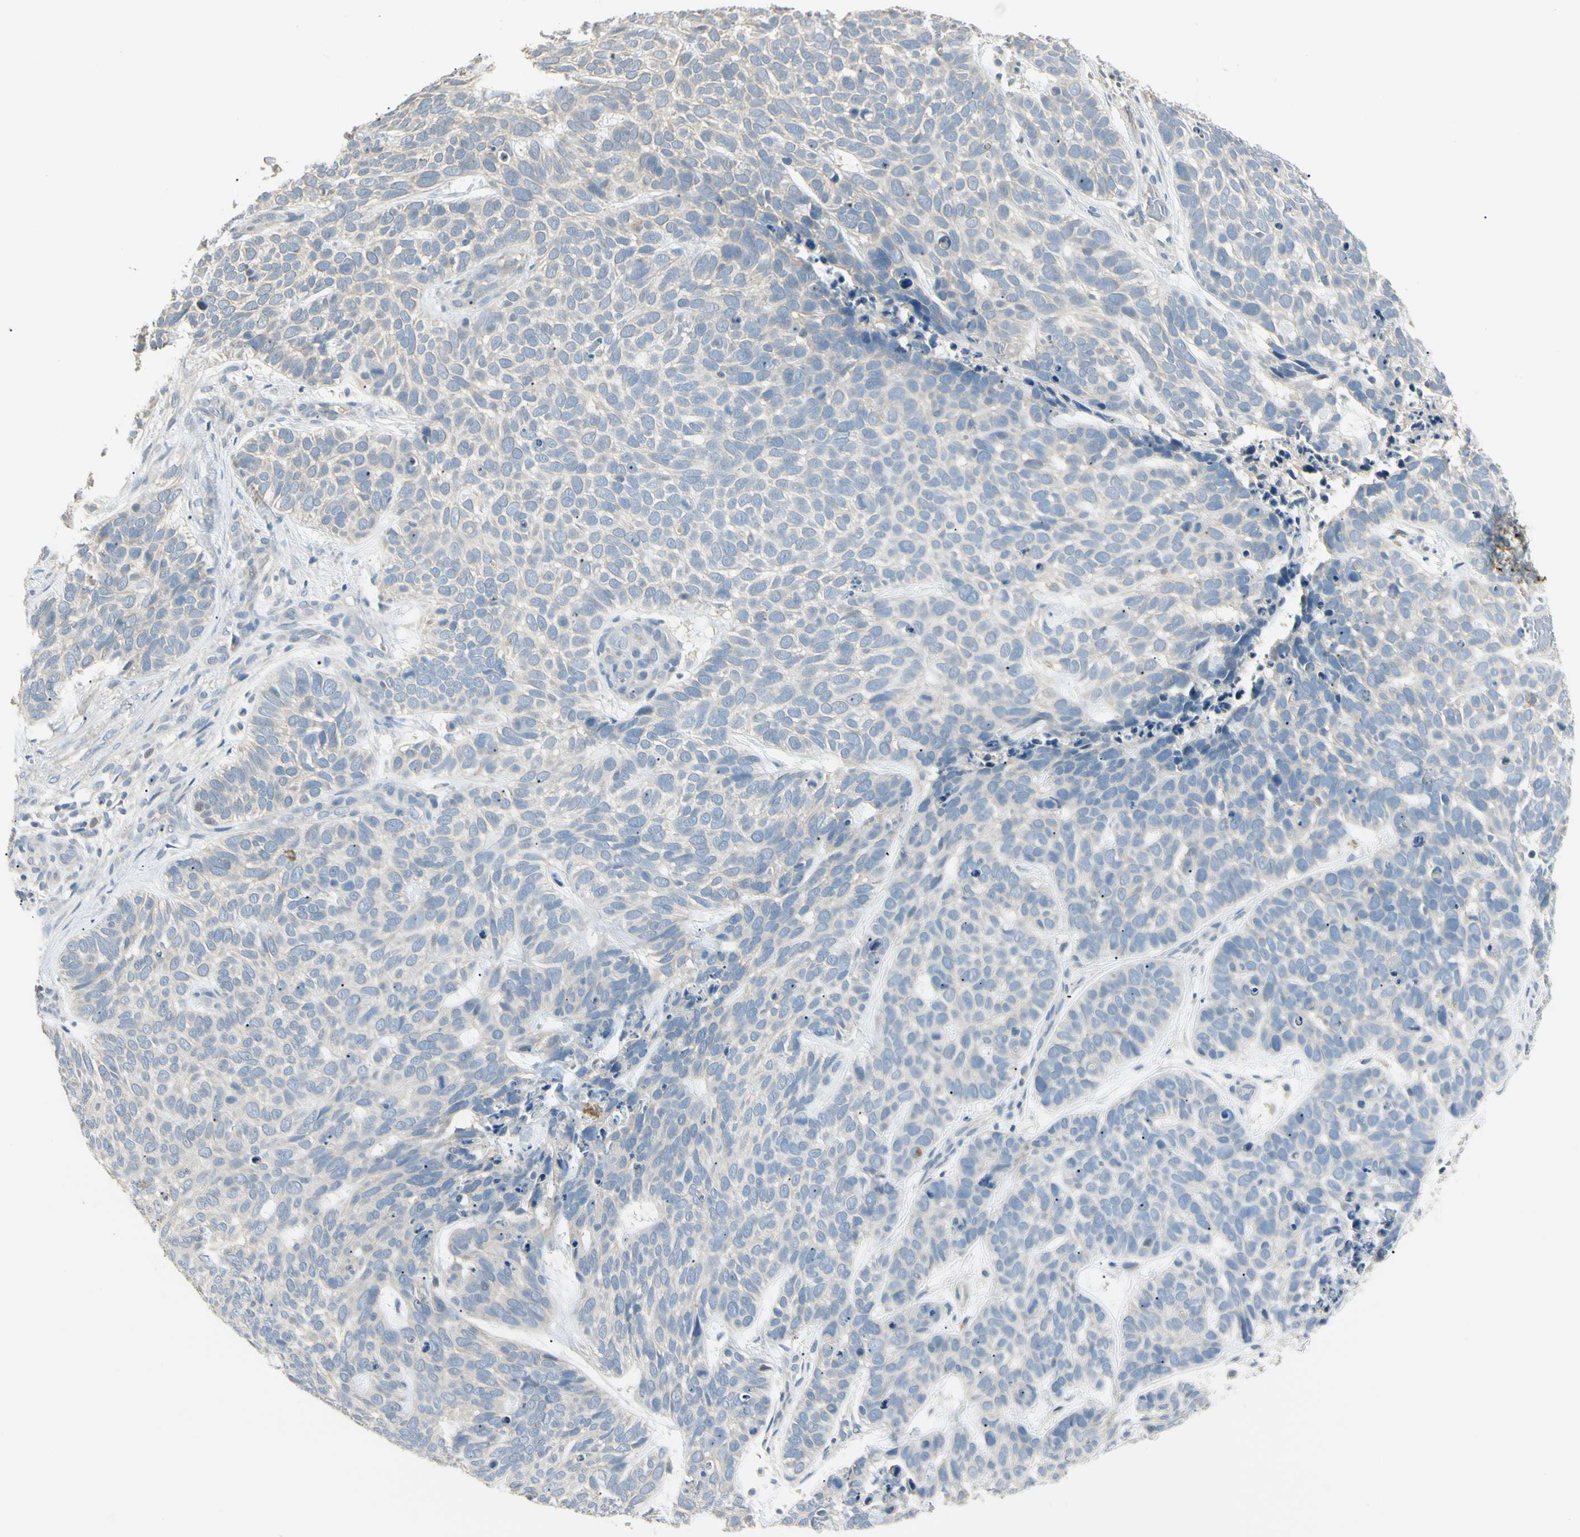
{"staining": {"intensity": "negative", "quantity": "none", "location": "none"}, "tissue": "skin cancer", "cell_type": "Tumor cells", "image_type": "cancer", "snomed": [{"axis": "morphology", "description": "Basal cell carcinoma"}, {"axis": "topography", "description": "Skin"}], "caption": "Histopathology image shows no significant protein positivity in tumor cells of skin basal cell carcinoma. (DAB immunohistochemistry (IHC) visualized using brightfield microscopy, high magnification).", "gene": "GNE", "patient": {"sex": "male", "age": 87}}